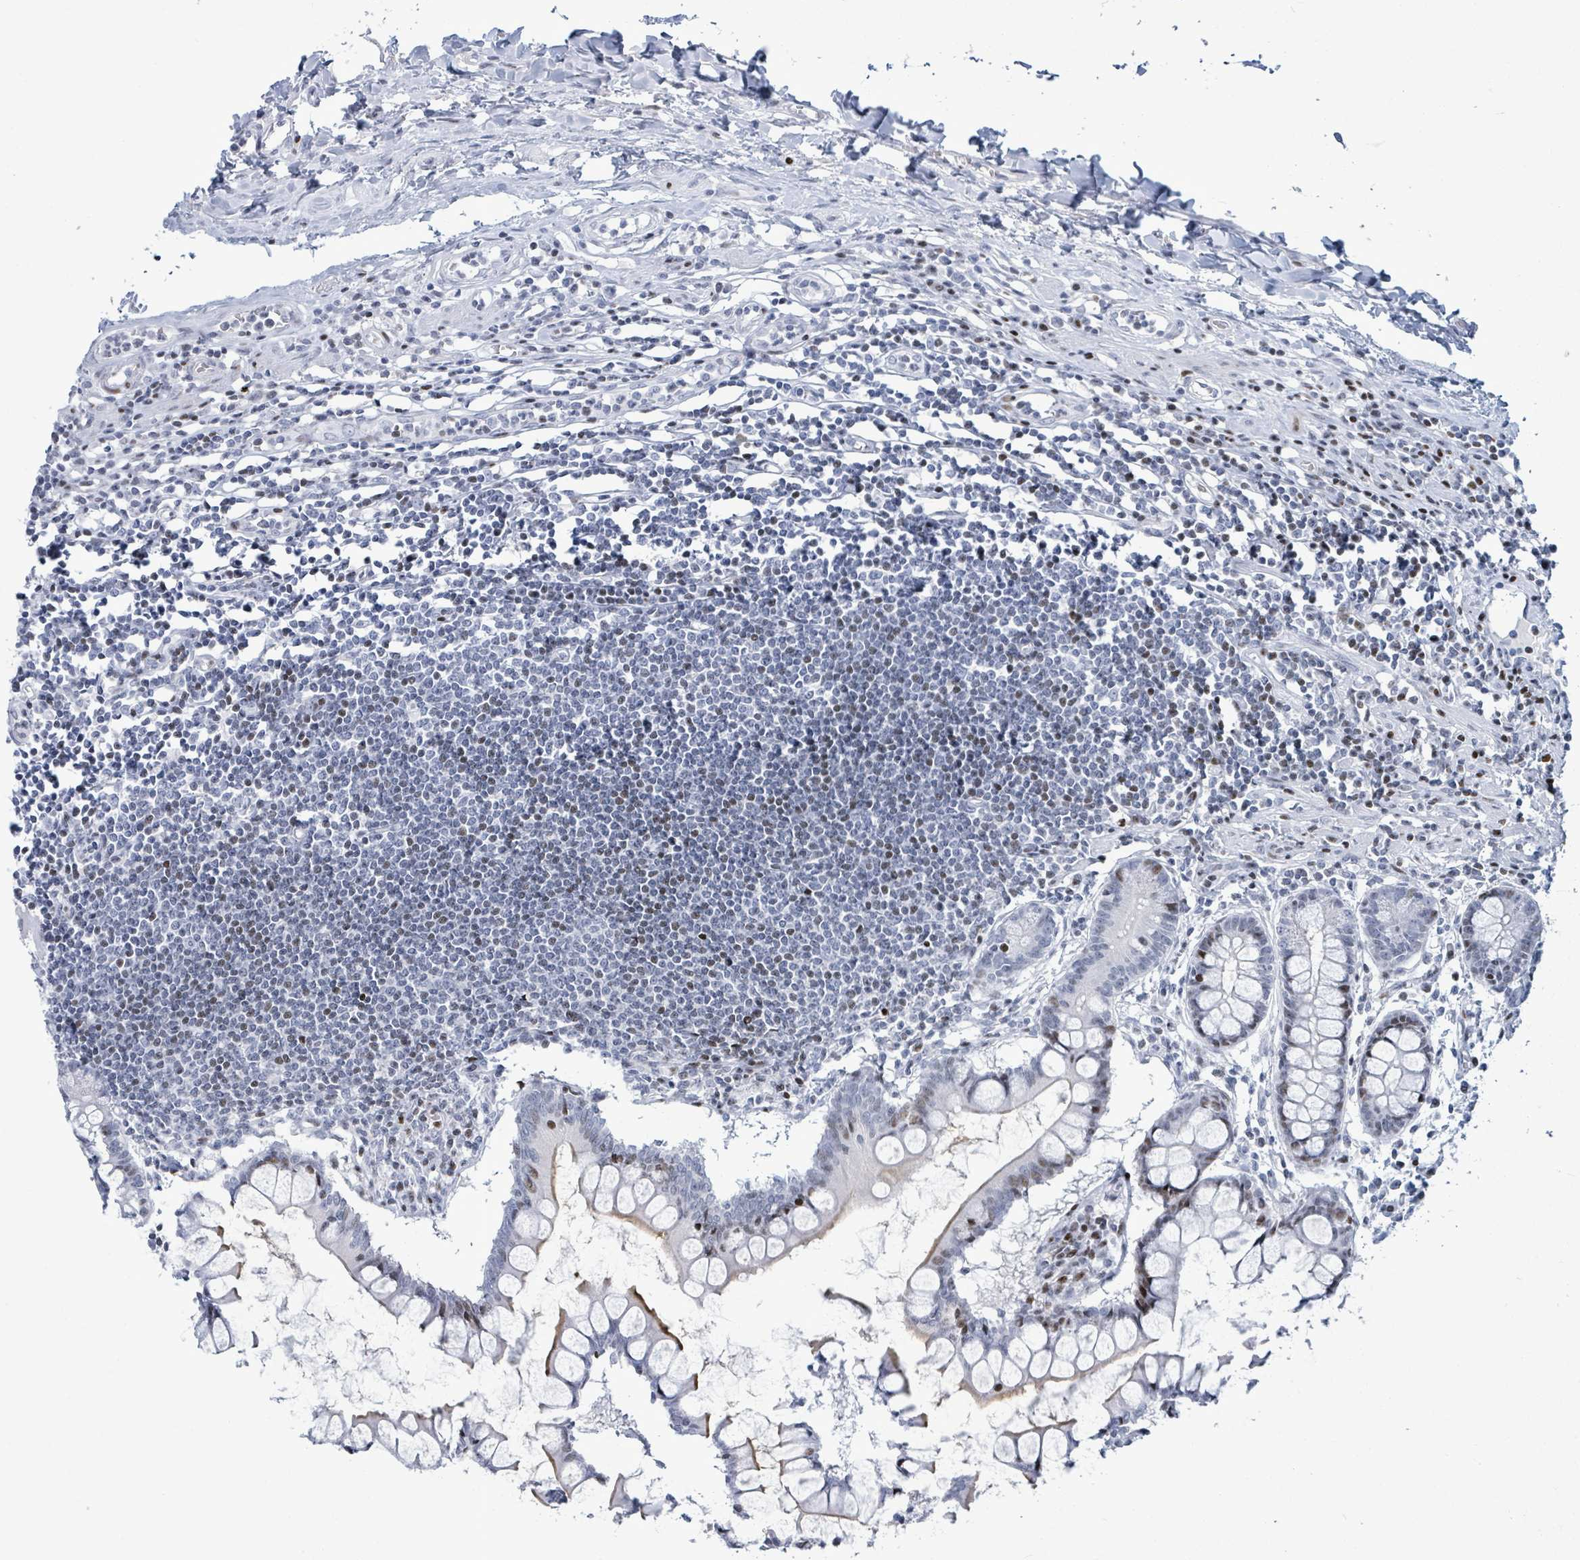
{"staining": {"intensity": "negative", "quantity": "none", "location": "none"}, "tissue": "colon", "cell_type": "Endothelial cells", "image_type": "normal", "snomed": [{"axis": "morphology", "description": "Normal tissue, NOS"}, {"axis": "morphology", "description": "Adenocarcinoma, NOS"}, {"axis": "topography", "description": "Colon"}], "caption": "This is an immunohistochemistry image of benign colon. There is no expression in endothelial cells.", "gene": "MALL", "patient": {"sex": "female", "age": 55}}